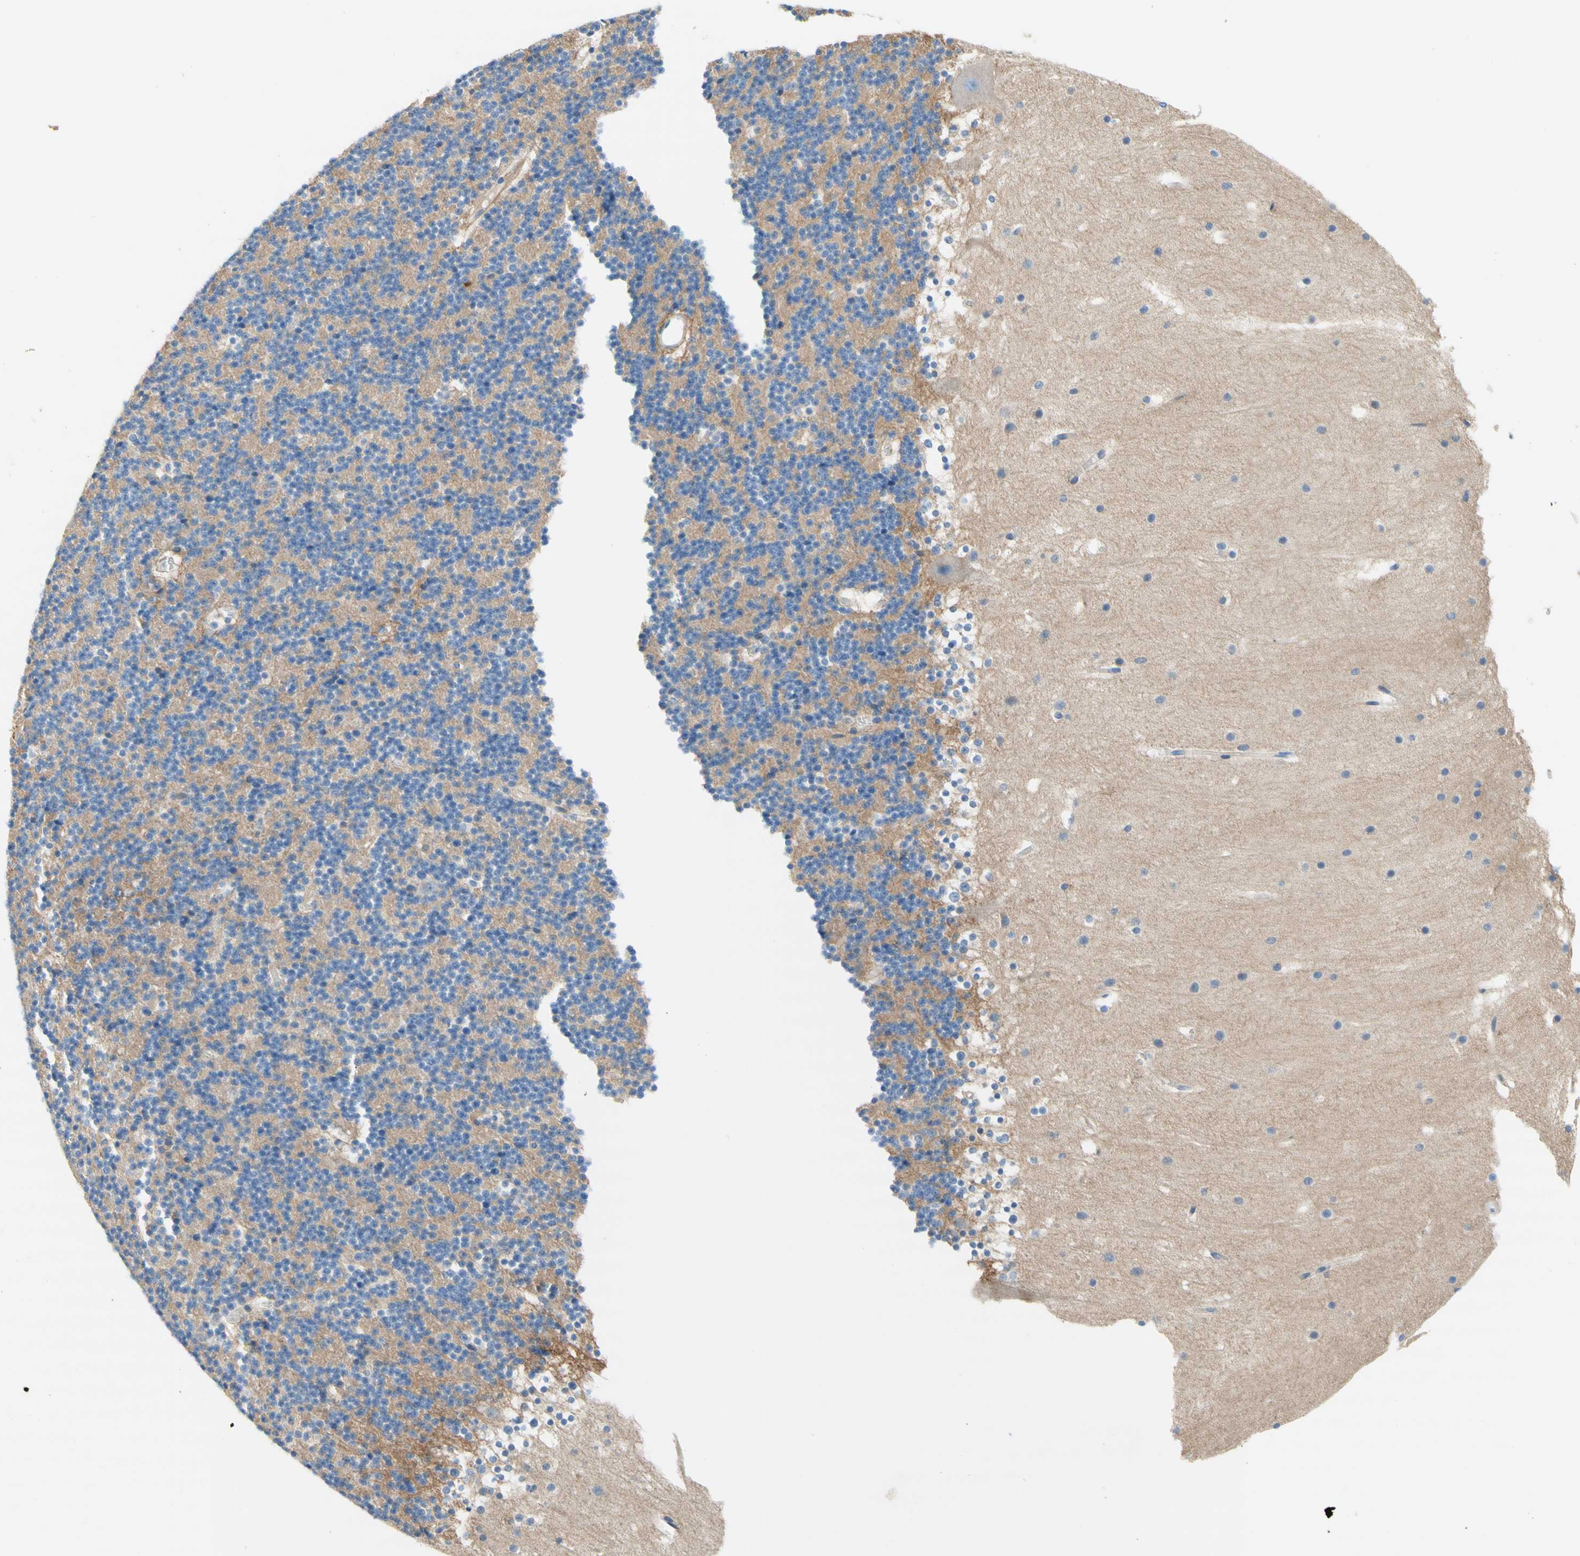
{"staining": {"intensity": "weak", "quantity": ">75%", "location": "cytoplasmic/membranous"}, "tissue": "cerebellum", "cell_type": "Cells in granular layer", "image_type": "normal", "snomed": [{"axis": "morphology", "description": "Normal tissue, NOS"}, {"axis": "topography", "description": "Cerebellum"}], "caption": "A brown stain shows weak cytoplasmic/membranous positivity of a protein in cells in granular layer of unremarkable cerebellum. (IHC, brightfield microscopy, high magnification).", "gene": "F3", "patient": {"sex": "male", "age": 45}}